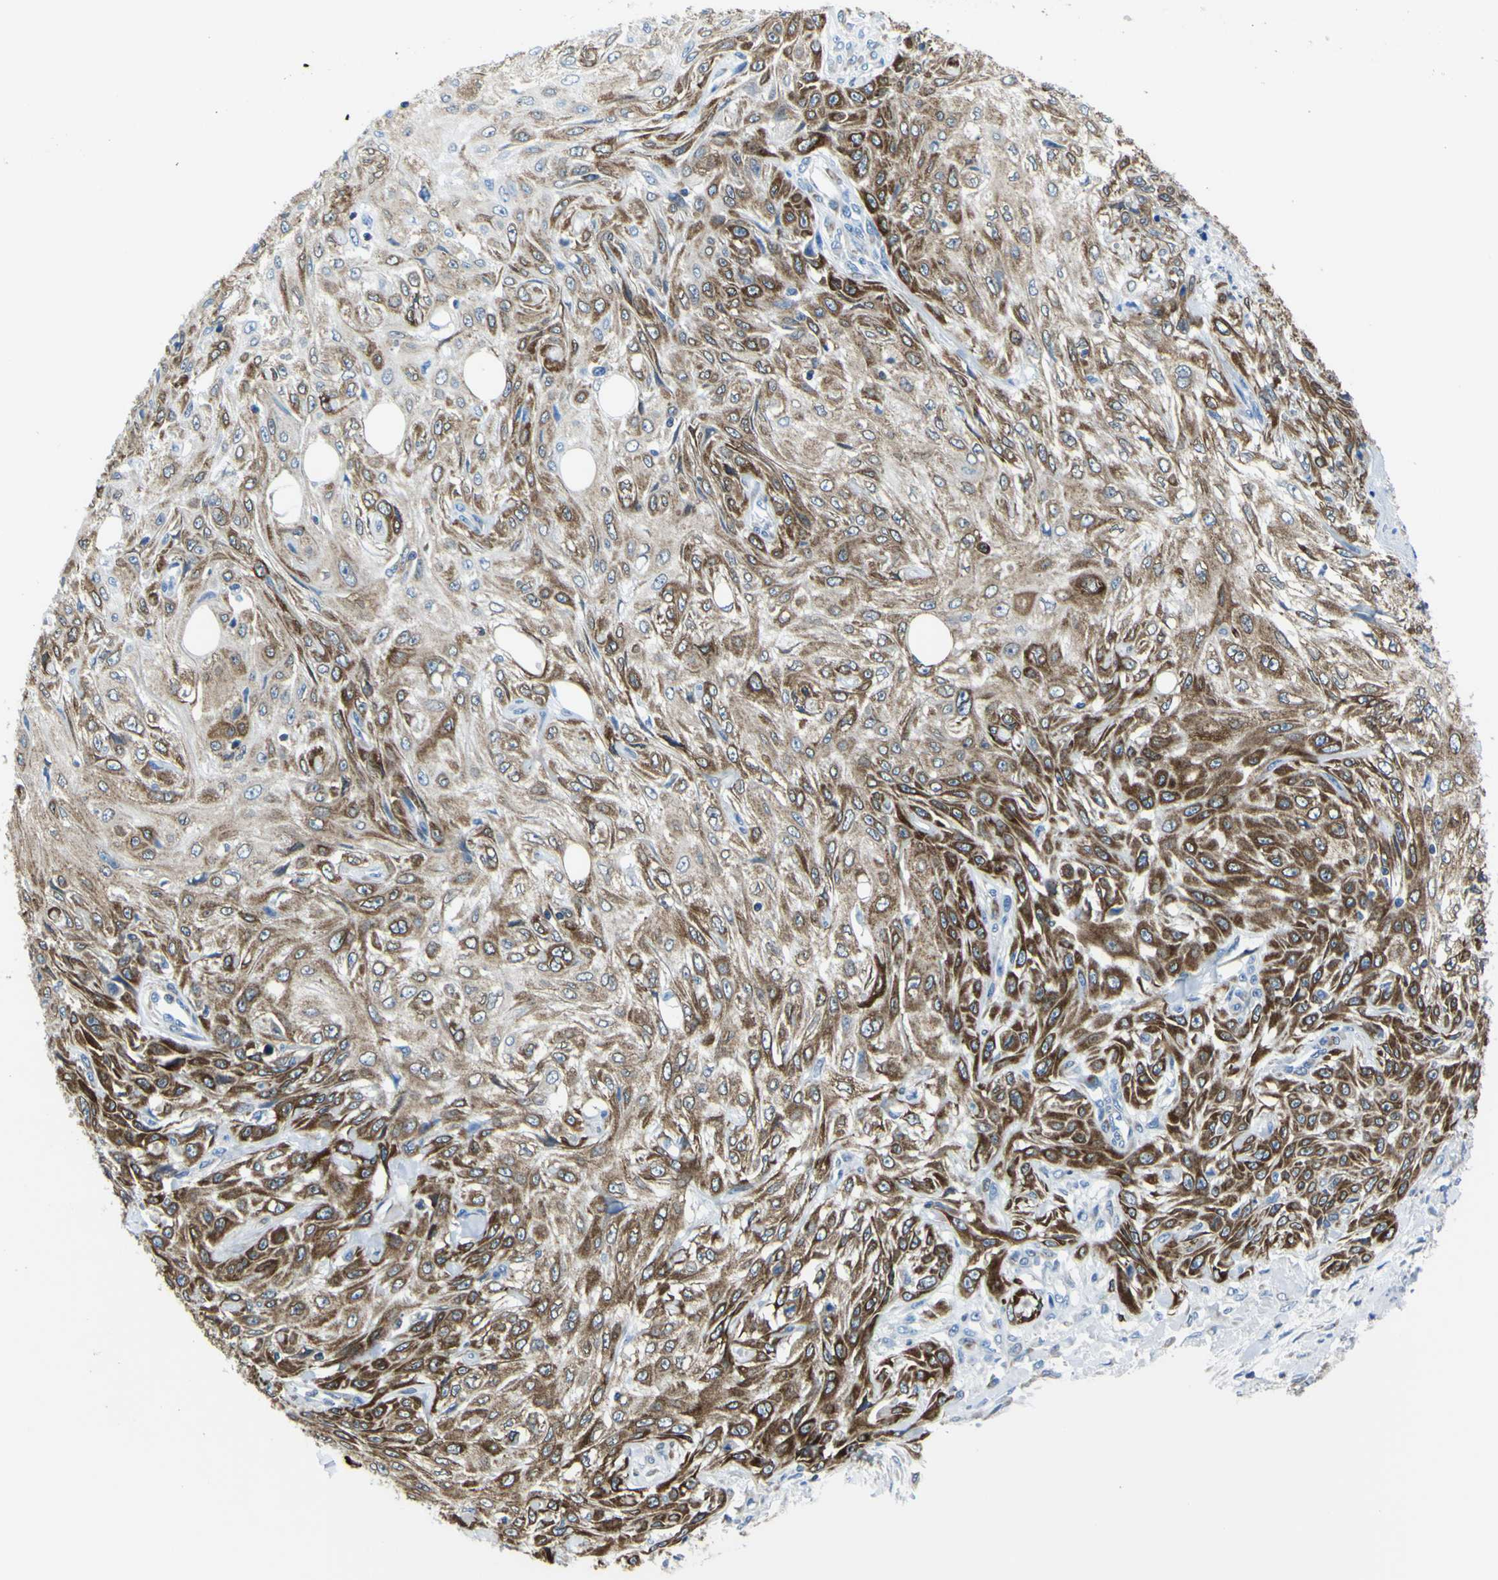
{"staining": {"intensity": "strong", "quantity": "25%-75%", "location": "cytoplasmic/membranous"}, "tissue": "skin cancer", "cell_type": "Tumor cells", "image_type": "cancer", "snomed": [{"axis": "morphology", "description": "Squamous cell carcinoma, NOS"}, {"axis": "topography", "description": "Skin"}], "caption": "The micrograph reveals staining of skin cancer, revealing strong cytoplasmic/membranous protein expression (brown color) within tumor cells.", "gene": "STIM1", "patient": {"sex": "male", "age": 75}}